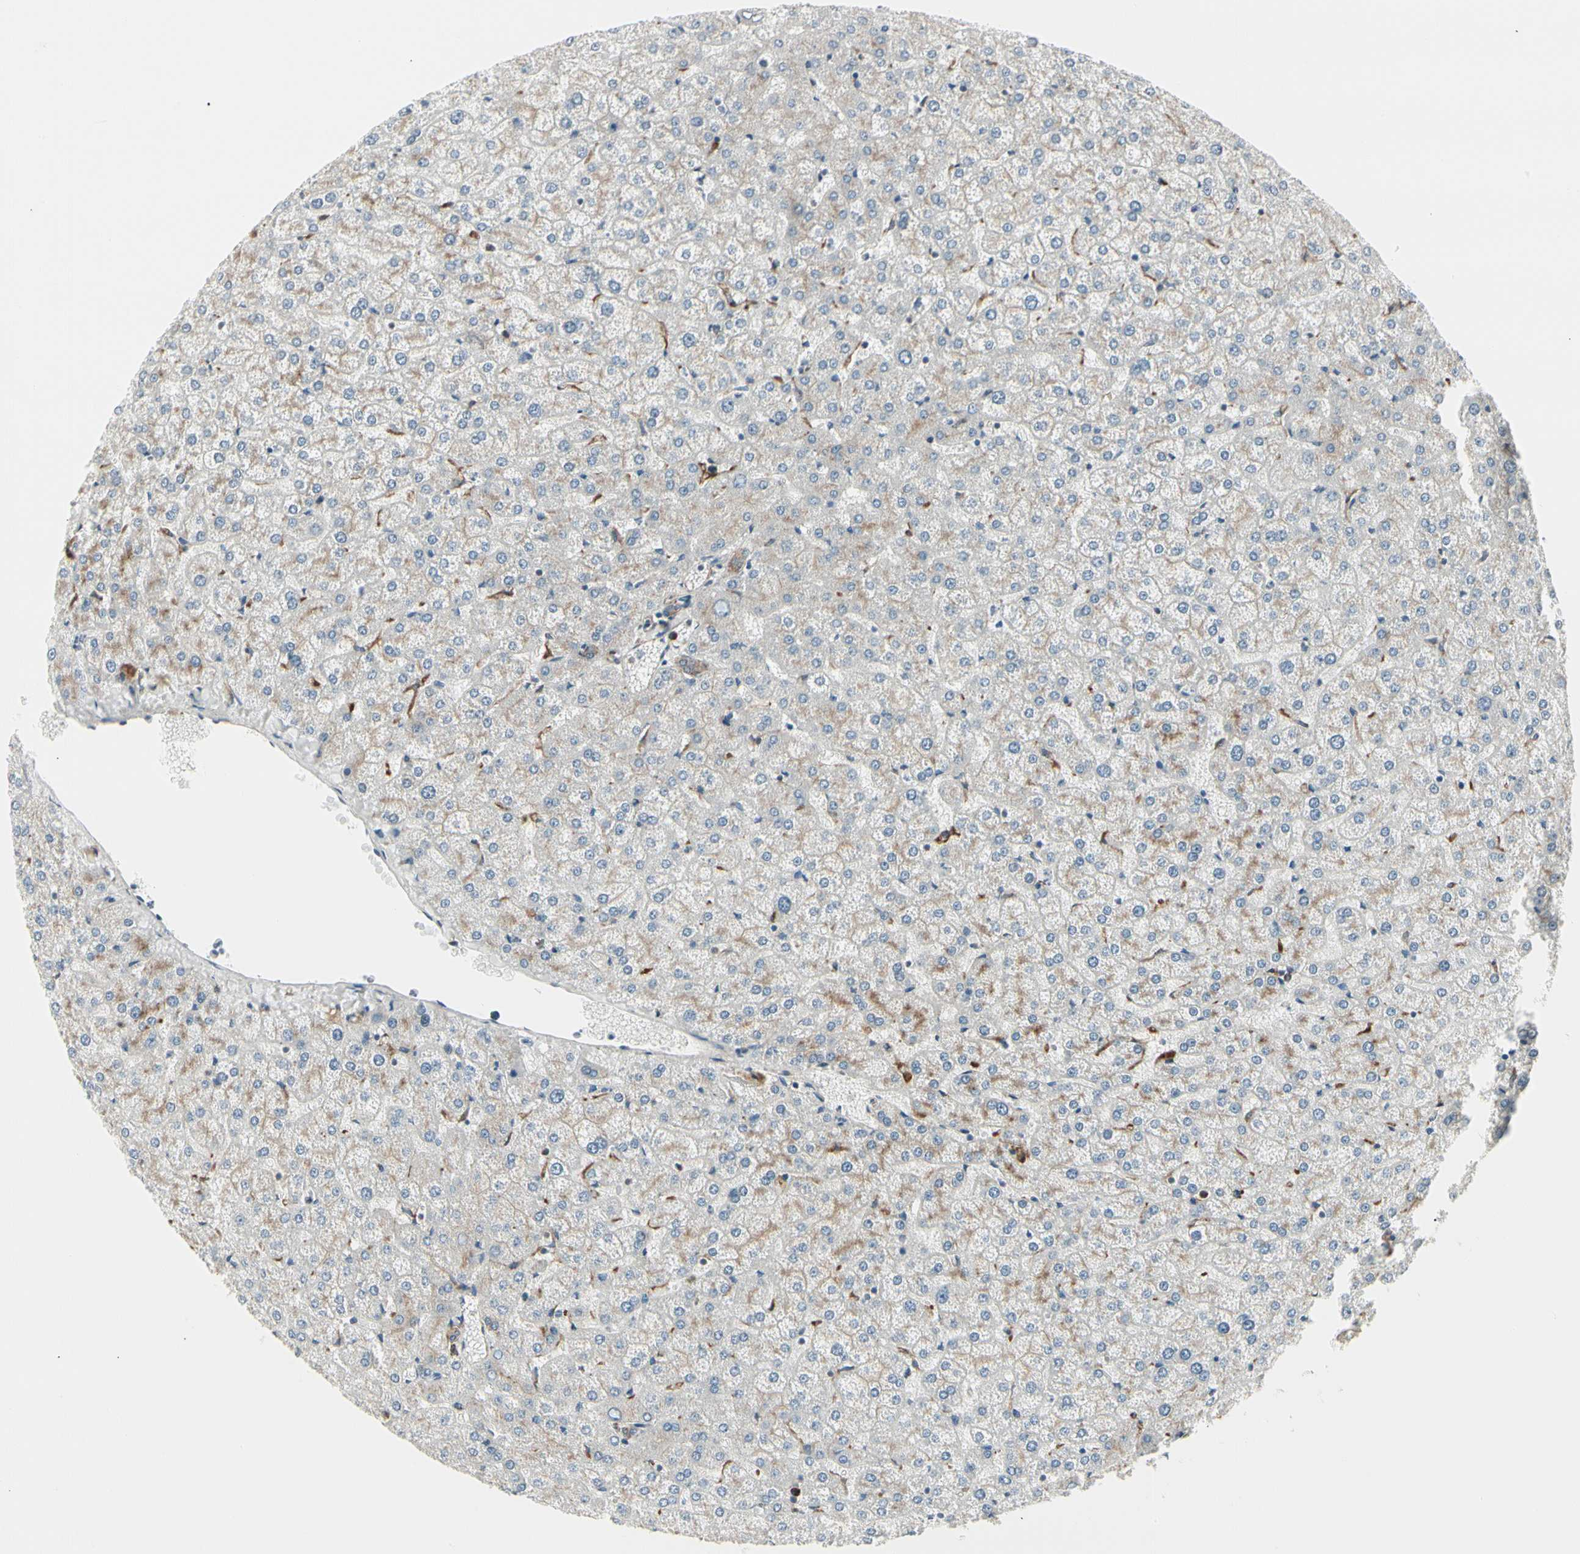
{"staining": {"intensity": "weak", "quantity": ">75%", "location": "cytoplasmic/membranous"}, "tissue": "liver", "cell_type": "Cholangiocytes", "image_type": "normal", "snomed": [{"axis": "morphology", "description": "Normal tissue, NOS"}, {"axis": "topography", "description": "Liver"}], "caption": "Human liver stained for a protein (brown) shows weak cytoplasmic/membranous positive expression in approximately >75% of cholangiocytes.", "gene": "ATP6V1B2", "patient": {"sex": "female", "age": 32}}